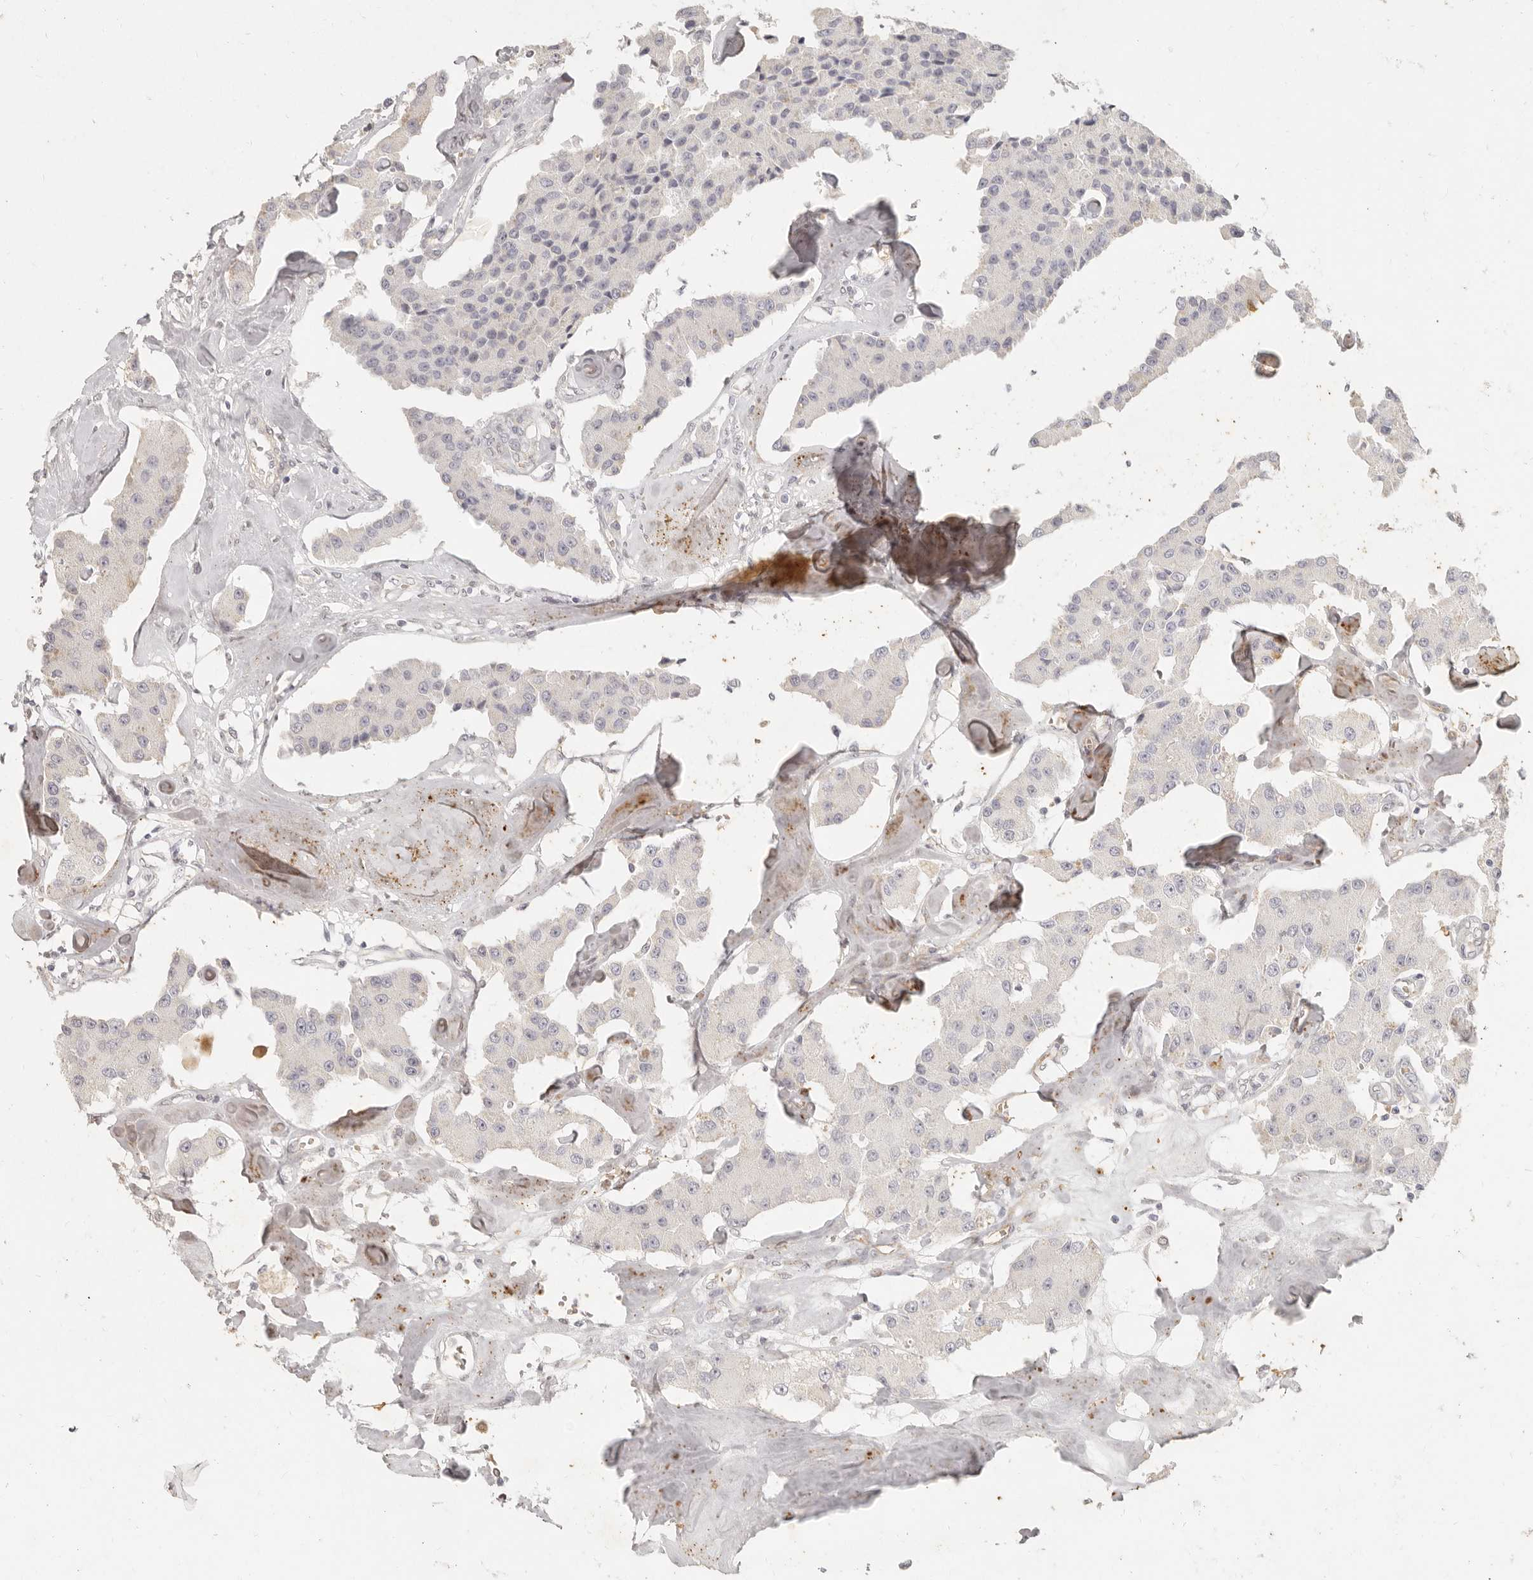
{"staining": {"intensity": "negative", "quantity": "none", "location": "none"}, "tissue": "carcinoid", "cell_type": "Tumor cells", "image_type": "cancer", "snomed": [{"axis": "morphology", "description": "Carcinoid, malignant, NOS"}, {"axis": "topography", "description": "Pancreas"}], "caption": "Malignant carcinoid was stained to show a protein in brown. There is no significant staining in tumor cells. (Stains: DAB immunohistochemistry with hematoxylin counter stain, Microscopy: brightfield microscopy at high magnification).", "gene": "NIBAN1", "patient": {"sex": "male", "age": 41}}